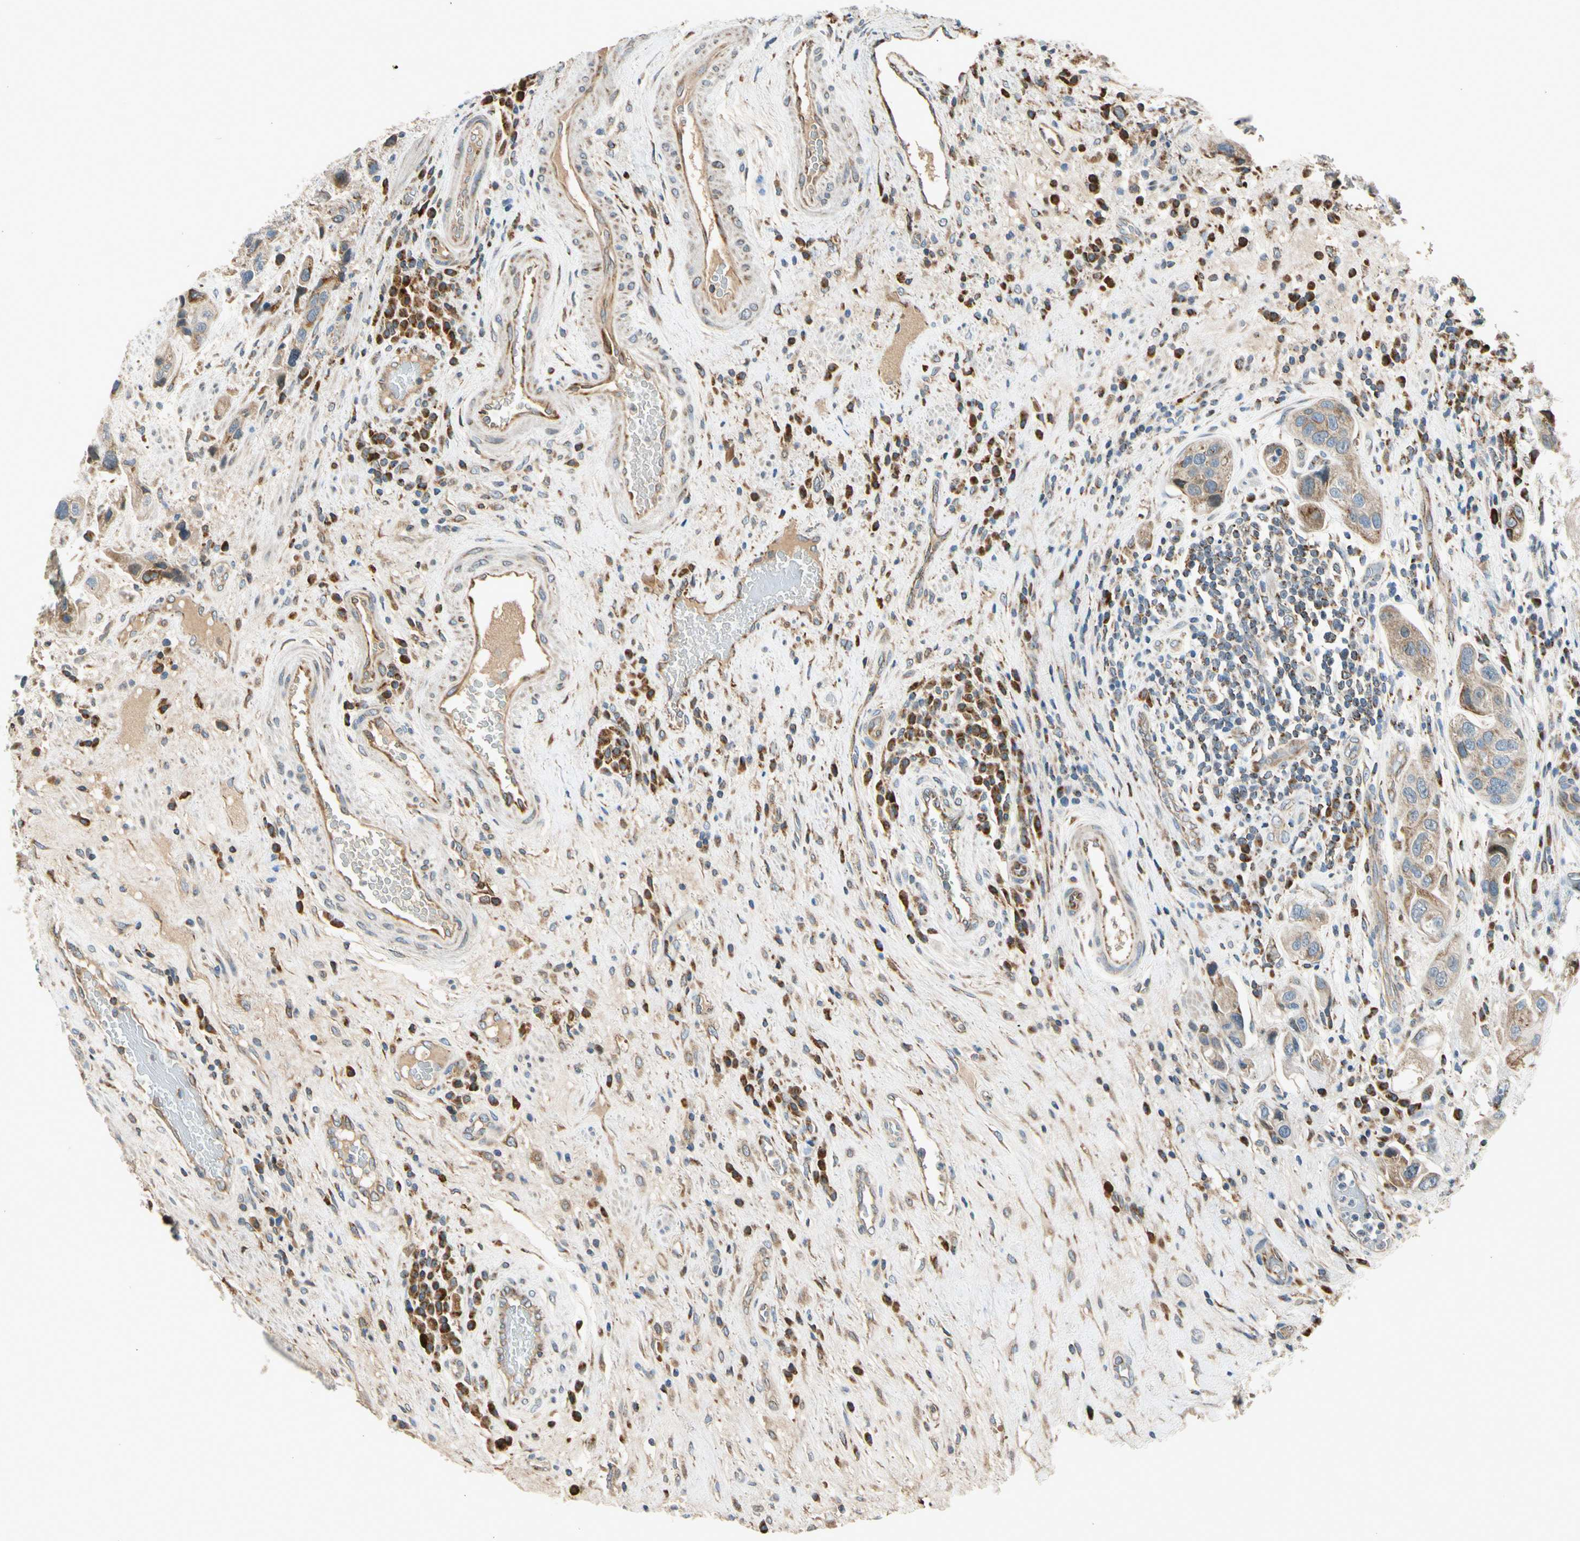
{"staining": {"intensity": "weak", "quantity": ">75%", "location": "cytoplasmic/membranous"}, "tissue": "urothelial cancer", "cell_type": "Tumor cells", "image_type": "cancer", "snomed": [{"axis": "morphology", "description": "Urothelial carcinoma, High grade"}, {"axis": "topography", "description": "Urinary bladder"}], "caption": "IHC photomicrograph of human high-grade urothelial carcinoma stained for a protein (brown), which shows low levels of weak cytoplasmic/membranous staining in about >75% of tumor cells.", "gene": "NPHP3", "patient": {"sex": "female", "age": 64}}